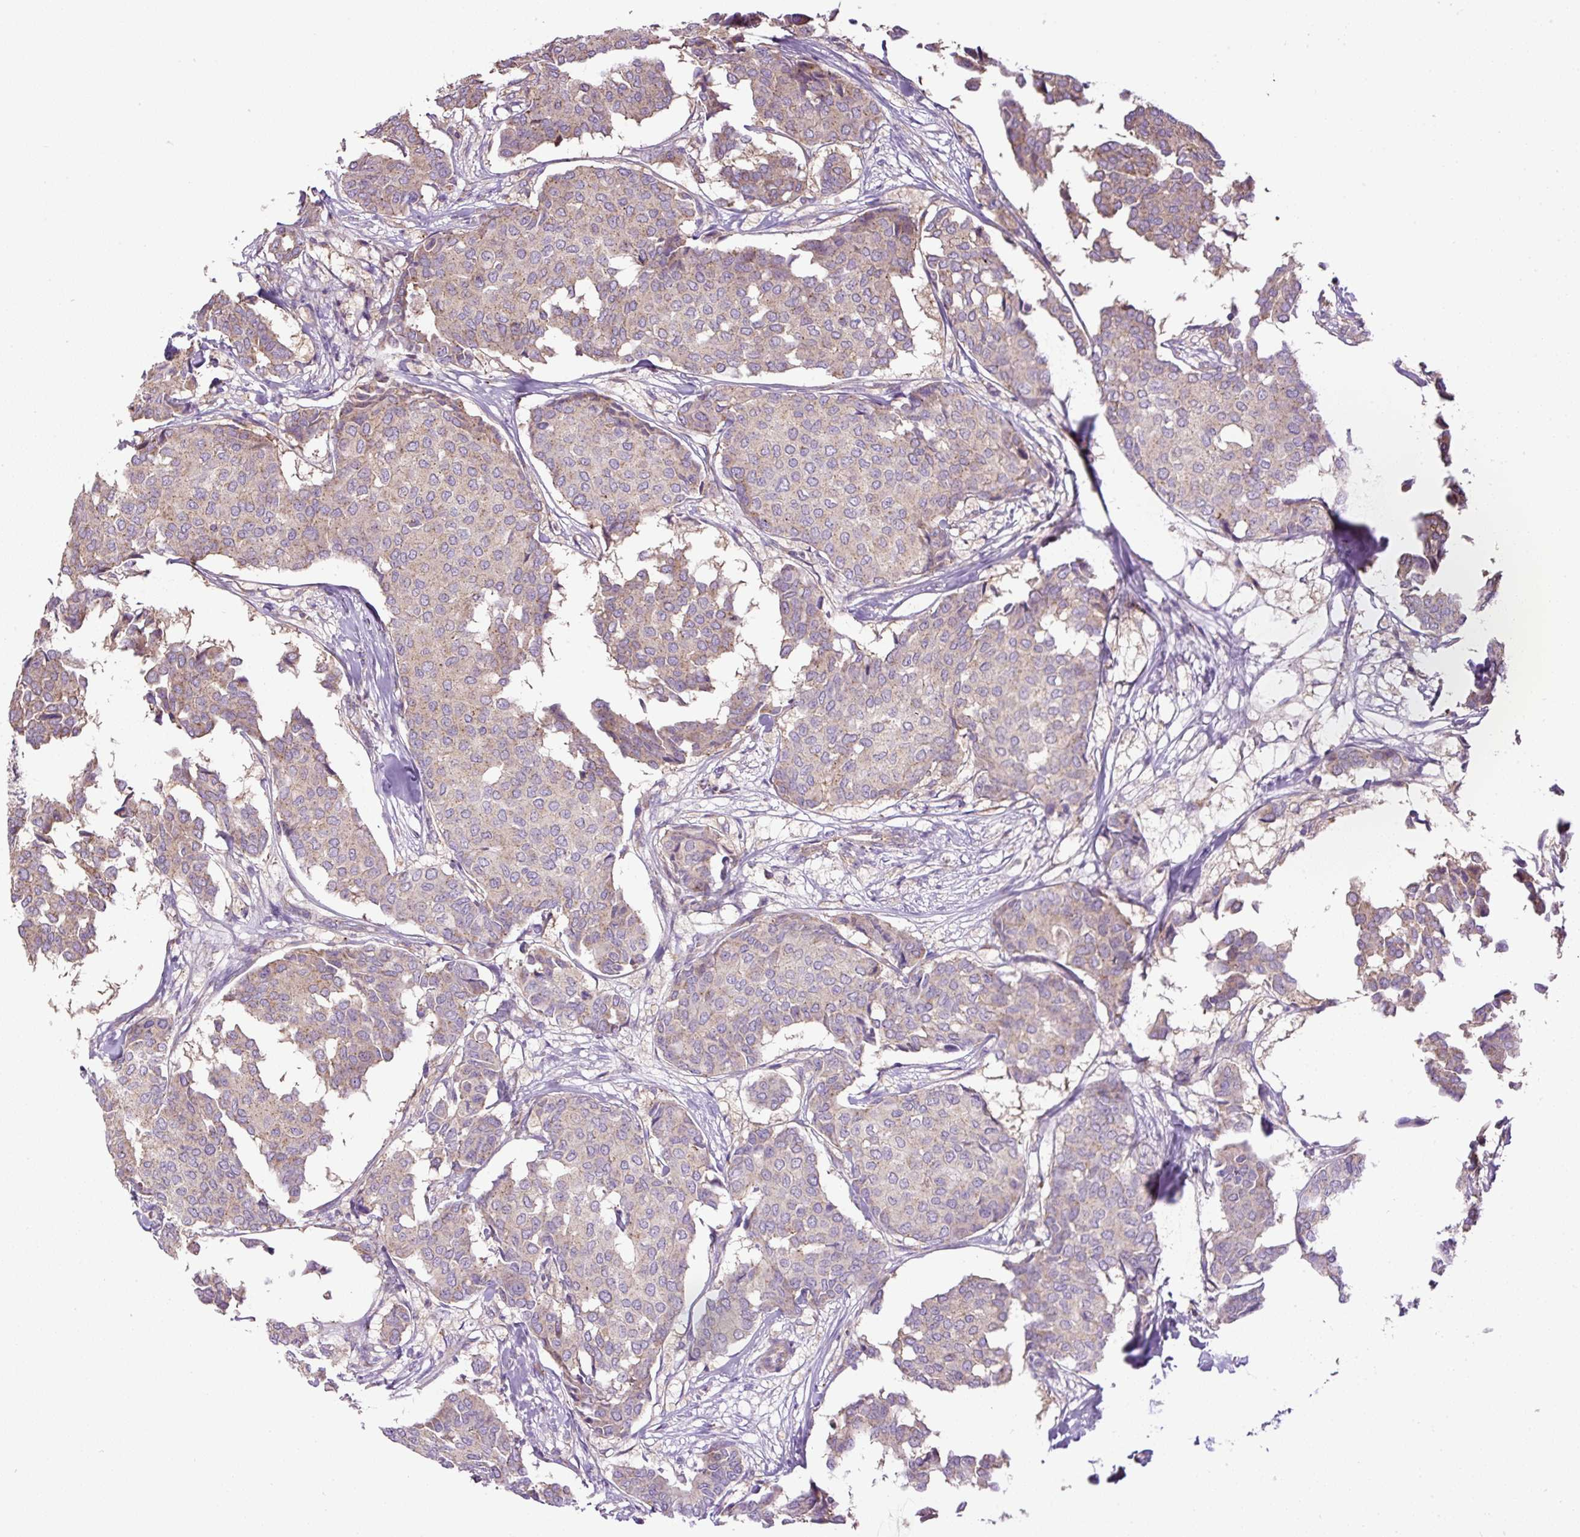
{"staining": {"intensity": "moderate", "quantity": "<25%", "location": "cytoplasmic/membranous"}, "tissue": "breast cancer", "cell_type": "Tumor cells", "image_type": "cancer", "snomed": [{"axis": "morphology", "description": "Duct carcinoma"}, {"axis": "topography", "description": "Breast"}], "caption": "Protein staining of breast cancer tissue exhibits moderate cytoplasmic/membranous staining in approximately <25% of tumor cells.", "gene": "ZNF547", "patient": {"sex": "female", "age": 75}}